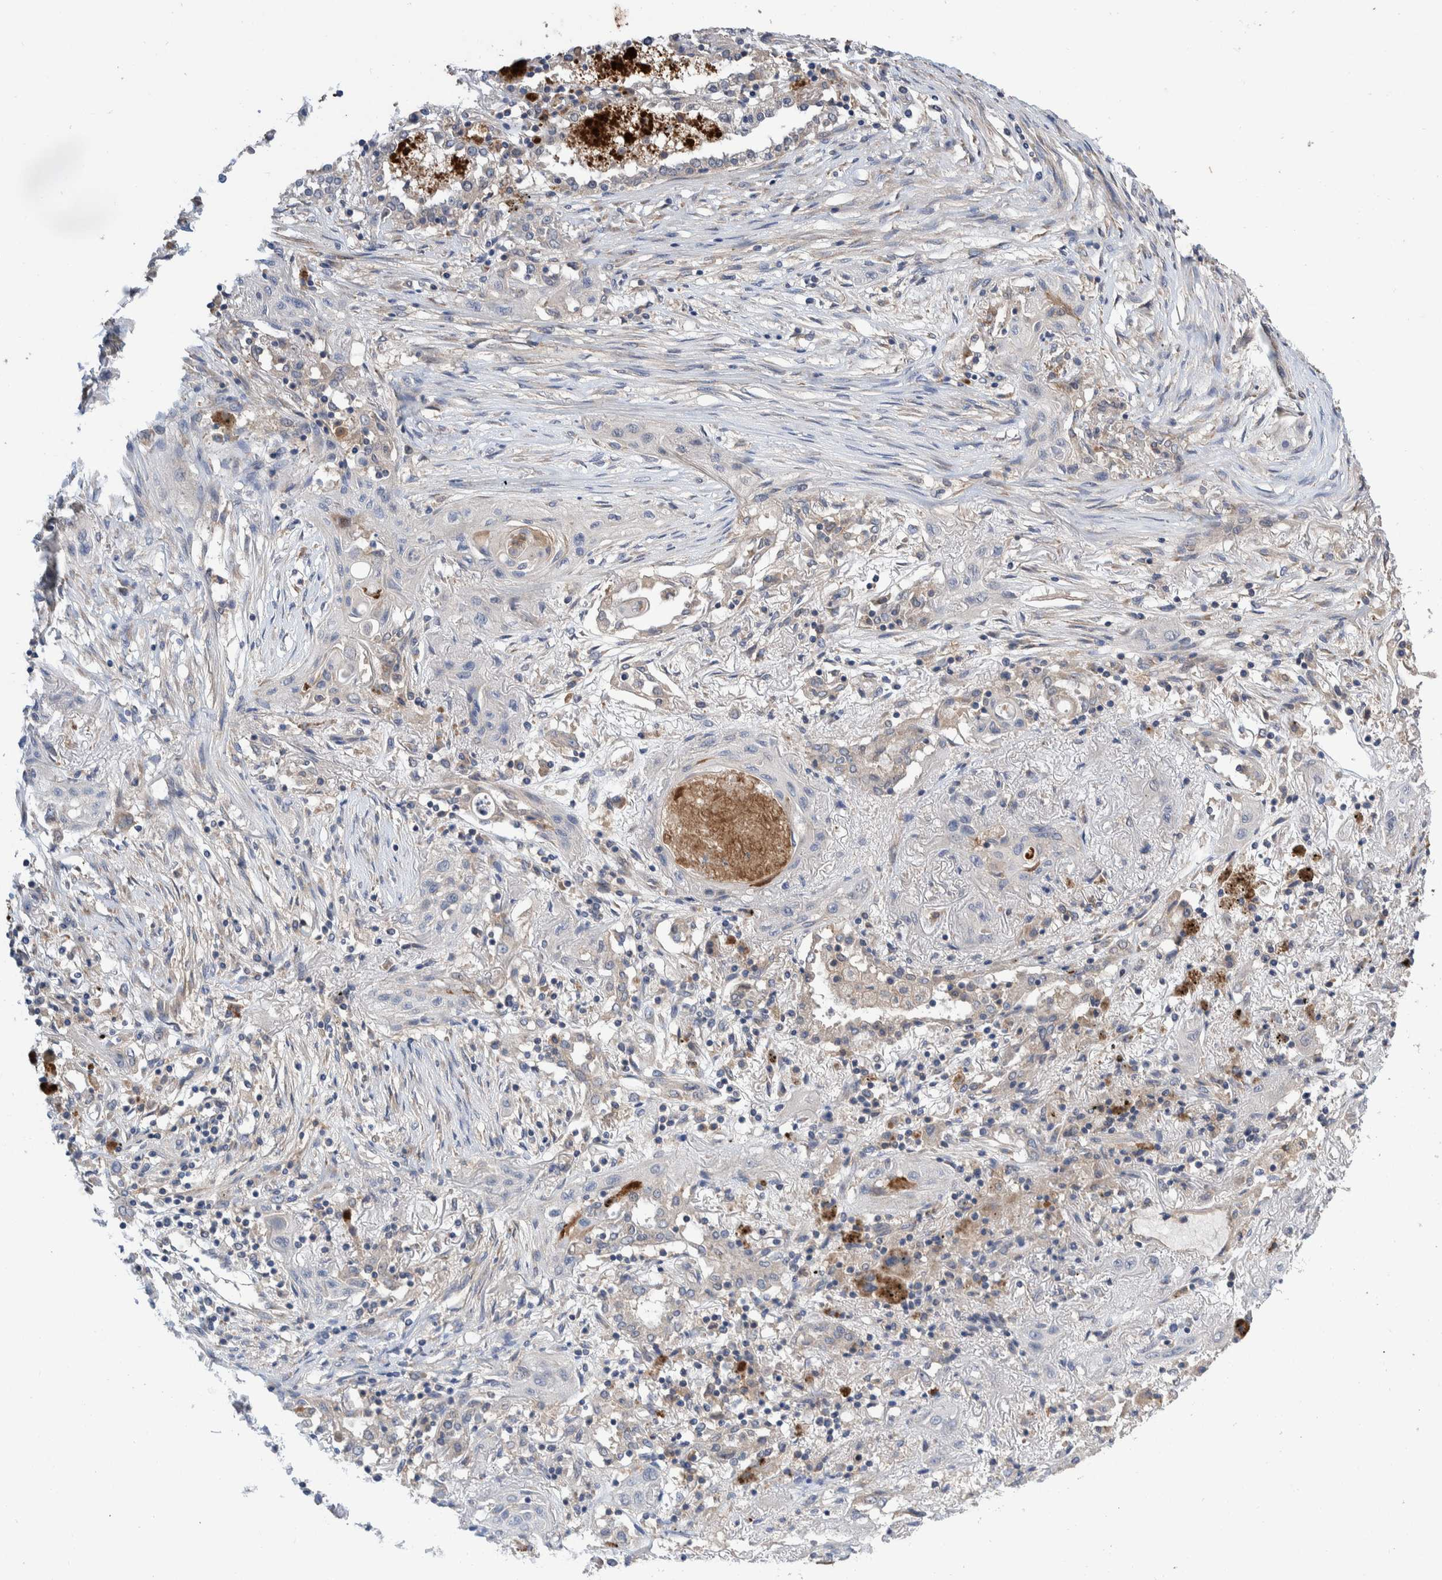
{"staining": {"intensity": "weak", "quantity": "<25%", "location": "cytoplasmic/membranous"}, "tissue": "lung cancer", "cell_type": "Tumor cells", "image_type": "cancer", "snomed": [{"axis": "morphology", "description": "Squamous cell carcinoma, NOS"}, {"axis": "topography", "description": "Lung"}], "caption": "IHC image of squamous cell carcinoma (lung) stained for a protein (brown), which displays no expression in tumor cells.", "gene": "PLPBP", "patient": {"sex": "female", "age": 47}}